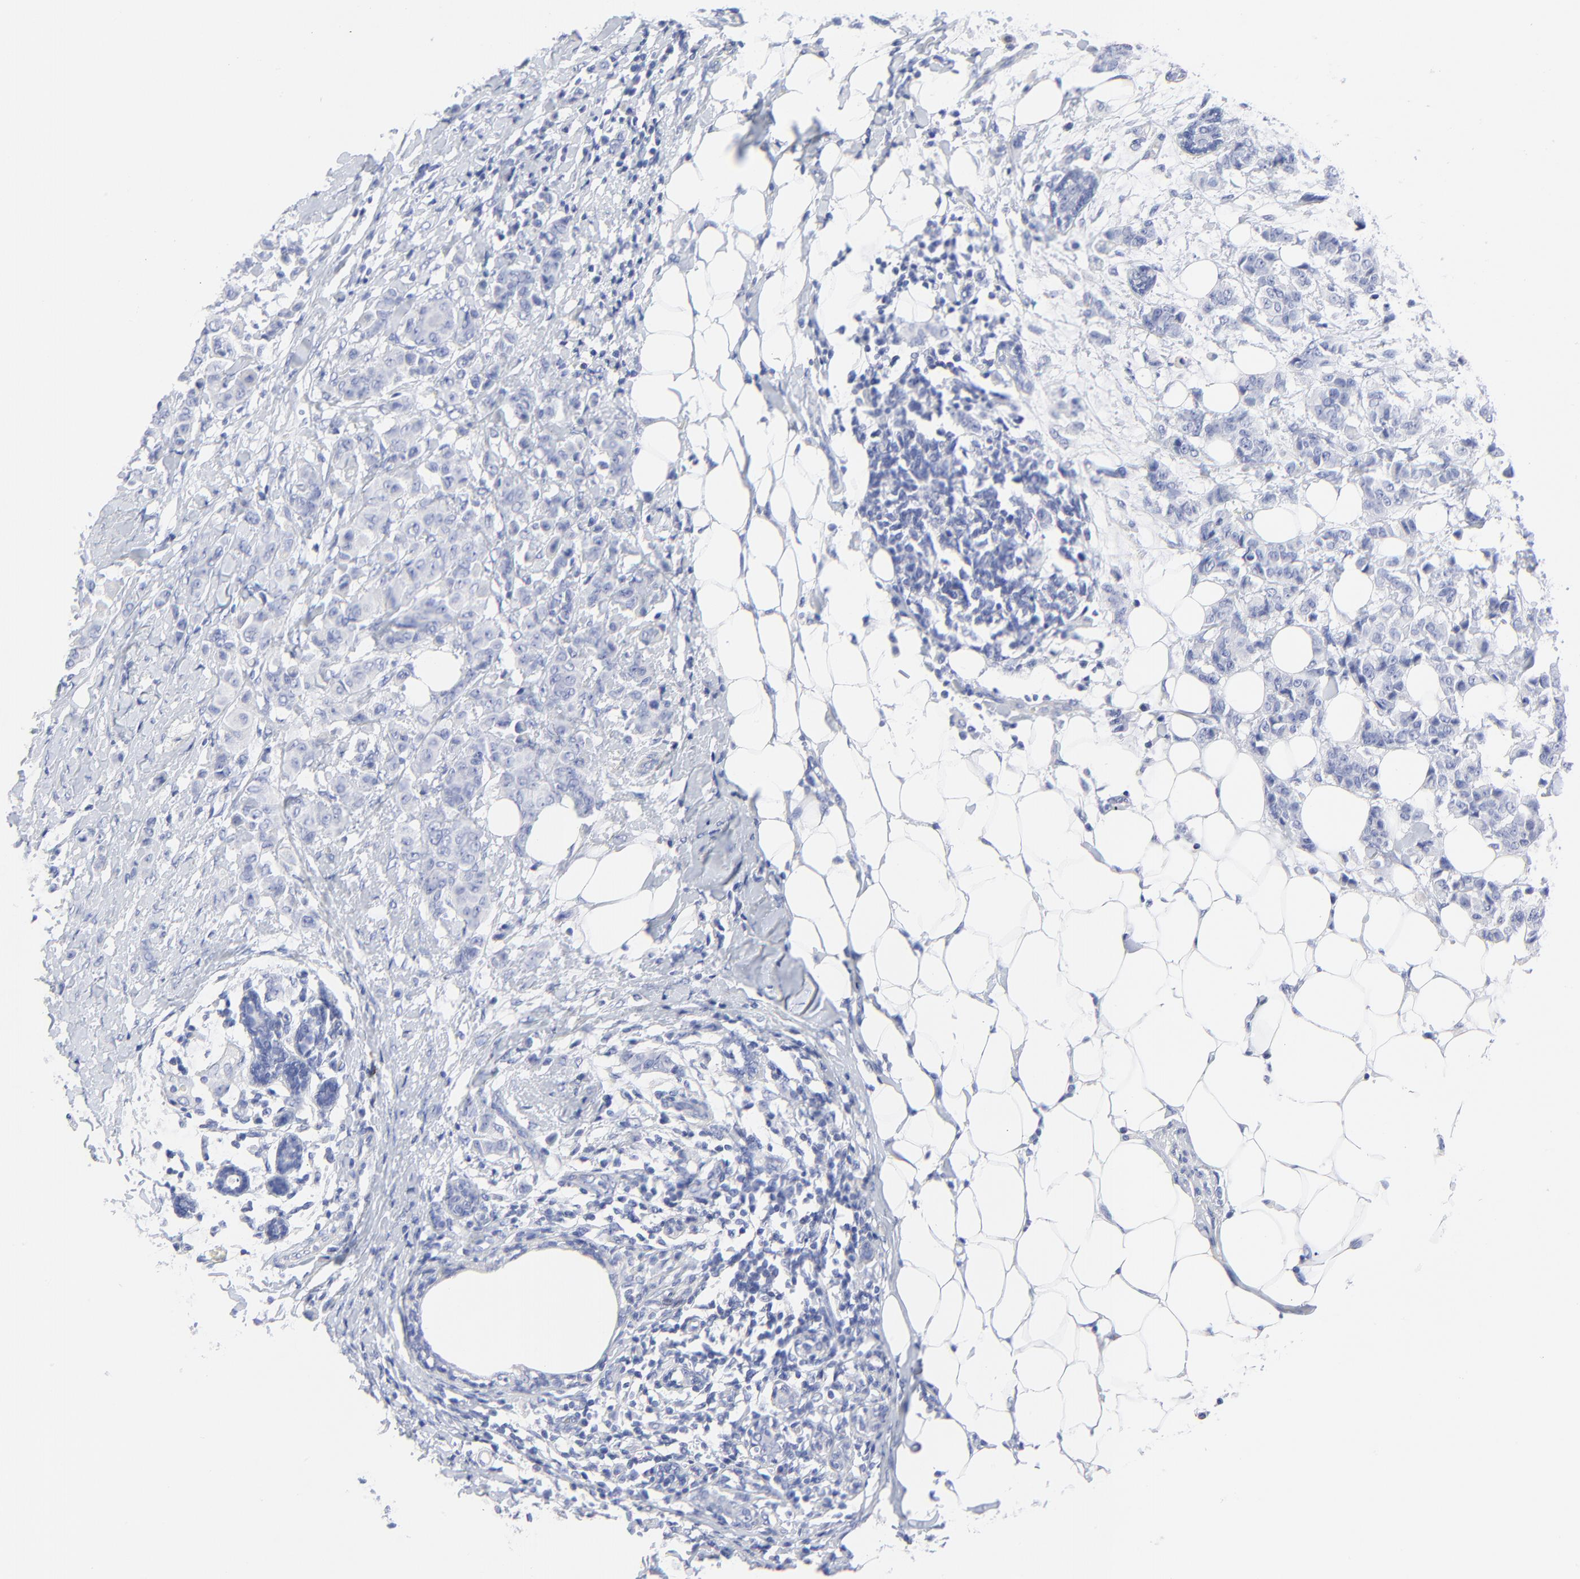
{"staining": {"intensity": "negative", "quantity": "none", "location": "none"}, "tissue": "breast cancer", "cell_type": "Tumor cells", "image_type": "cancer", "snomed": [{"axis": "morphology", "description": "Duct carcinoma"}, {"axis": "topography", "description": "Breast"}], "caption": "Tumor cells show no significant expression in breast cancer (intraductal carcinoma).", "gene": "PSD3", "patient": {"sex": "female", "age": 40}}